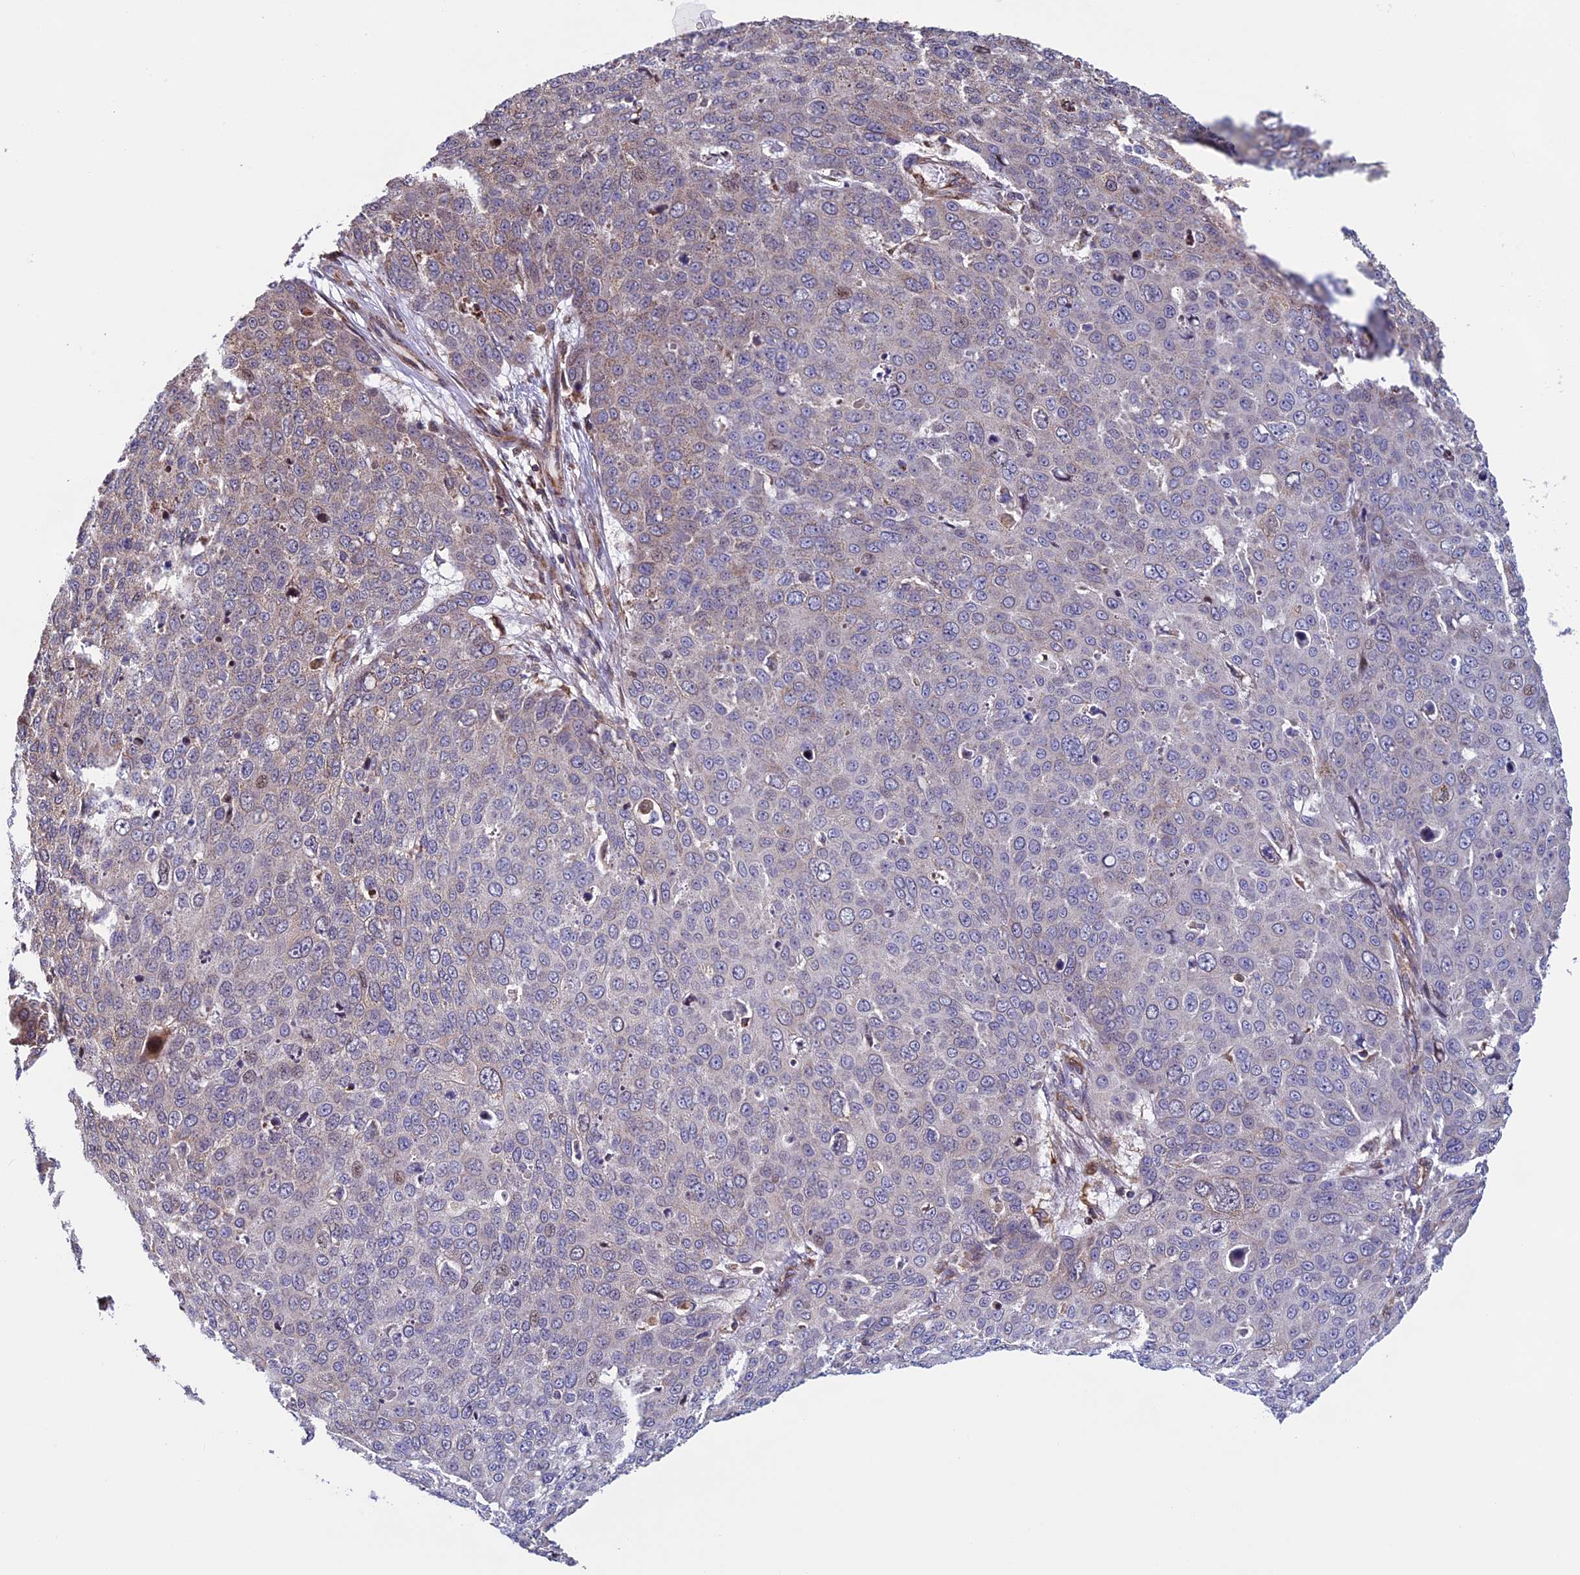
{"staining": {"intensity": "negative", "quantity": "none", "location": "none"}, "tissue": "skin cancer", "cell_type": "Tumor cells", "image_type": "cancer", "snomed": [{"axis": "morphology", "description": "Squamous cell carcinoma, NOS"}, {"axis": "topography", "description": "Skin"}], "caption": "Immunohistochemistry (IHC) micrograph of human skin squamous cell carcinoma stained for a protein (brown), which exhibits no positivity in tumor cells.", "gene": "CCDC8", "patient": {"sex": "male", "age": 71}}